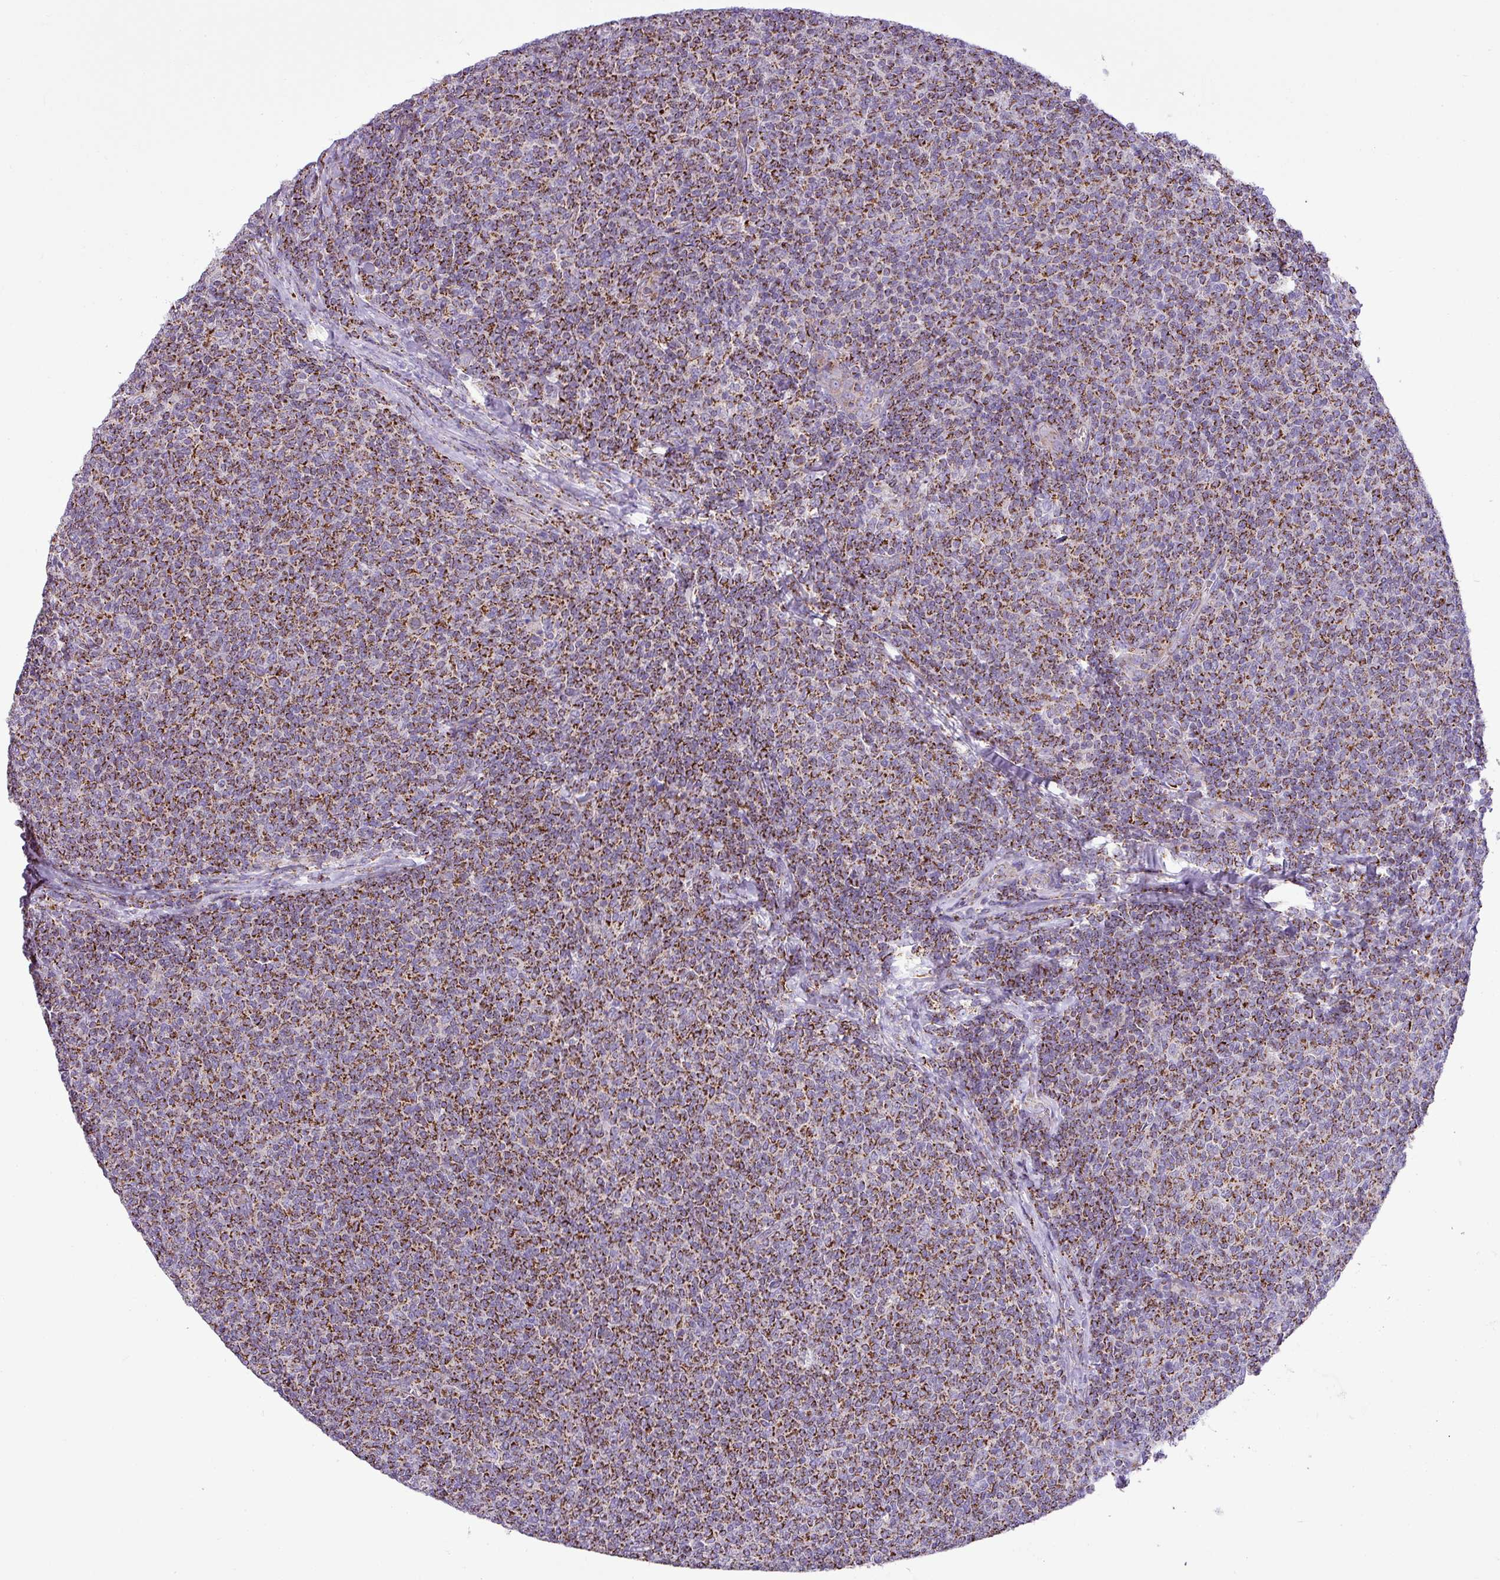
{"staining": {"intensity": "strong", "quantity": ">75%", "location": "cytoplasmic/membranous"}, "tissue": "lymphoma", "cell_type": "Tumor cells", "image_type": "cancer", "snomed": [{"axis": "morphology", "description": "Malignant lymphoma, non-Hodgkin's type, Low grade"}, {"axis": "topography", "description": "Lymph node"}], "caption": "About >75% of tumor cells in lymphoma reveal strong cytoplasmic/membranous protein staining as visualized by brown immunohistochemical staining.", "gene": "ZNF81", "patient": {"sex": "male", "age": 52}}